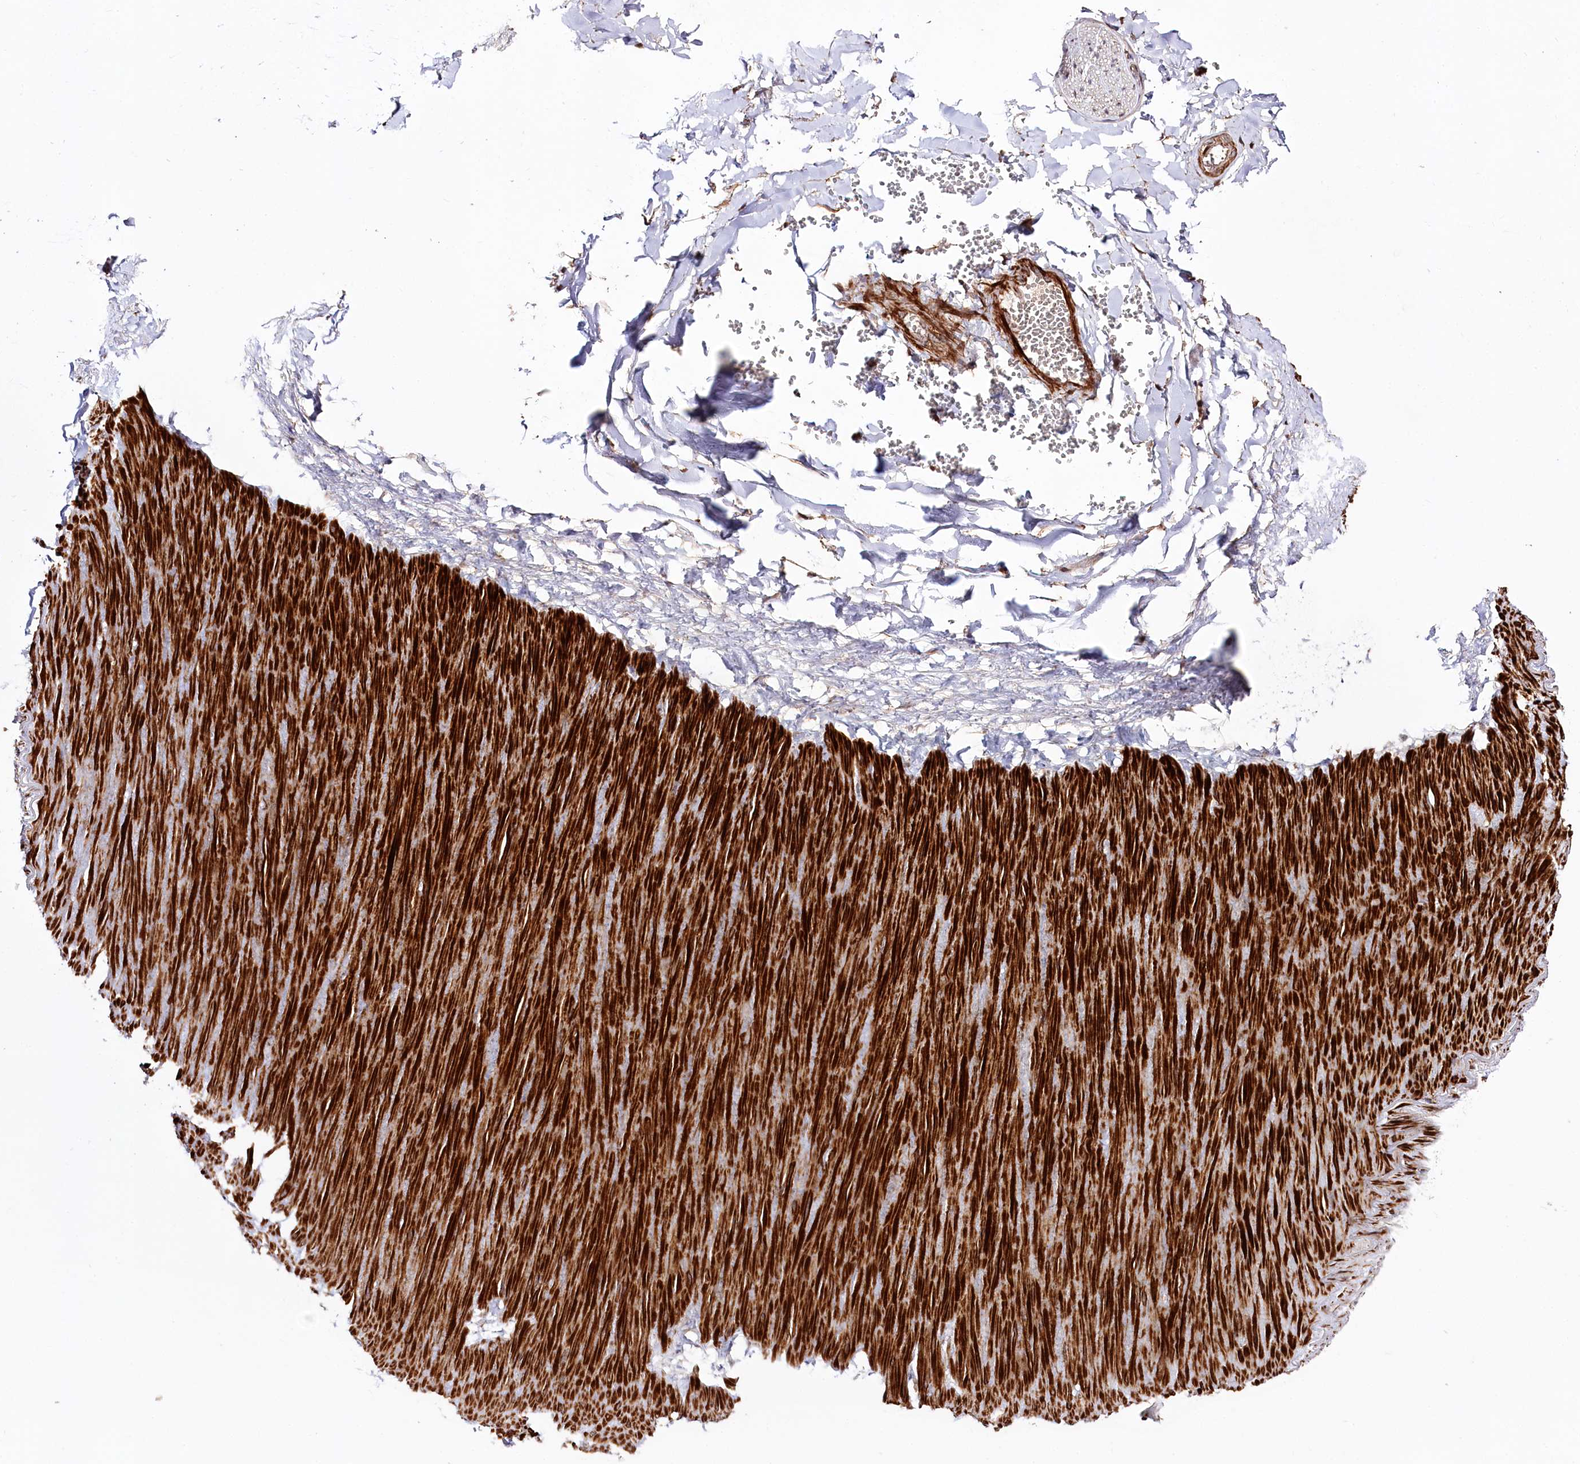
{"staining": {"intensity": "weak", "quantity": "25%-75%", "location": "cytoplasmic/membranous,nuclear"}, "tissue": "adipose tissue", "cell_type": "Adipocytes", "image_type": "normal", "snomed": [{"axis": "morphology", "description": "Normal tissue, NOS"}, {"axis": "topography", "description": "Gallbladder"}, {"axis": "topography", "description": "Peripheral nerve tissue"}], "caption": "Brown immunohistochemical staining in benign adipose tissue displays weak cytoplasmic/membranous,nuclear staining in about 25%-75% of adipocytes. (DAB (3,3'-diaminobenzidine) IHC with brightfield microscopy, high magnification).", "gene": "REXO2", "patient": {"sex": "male", "age": 38}}